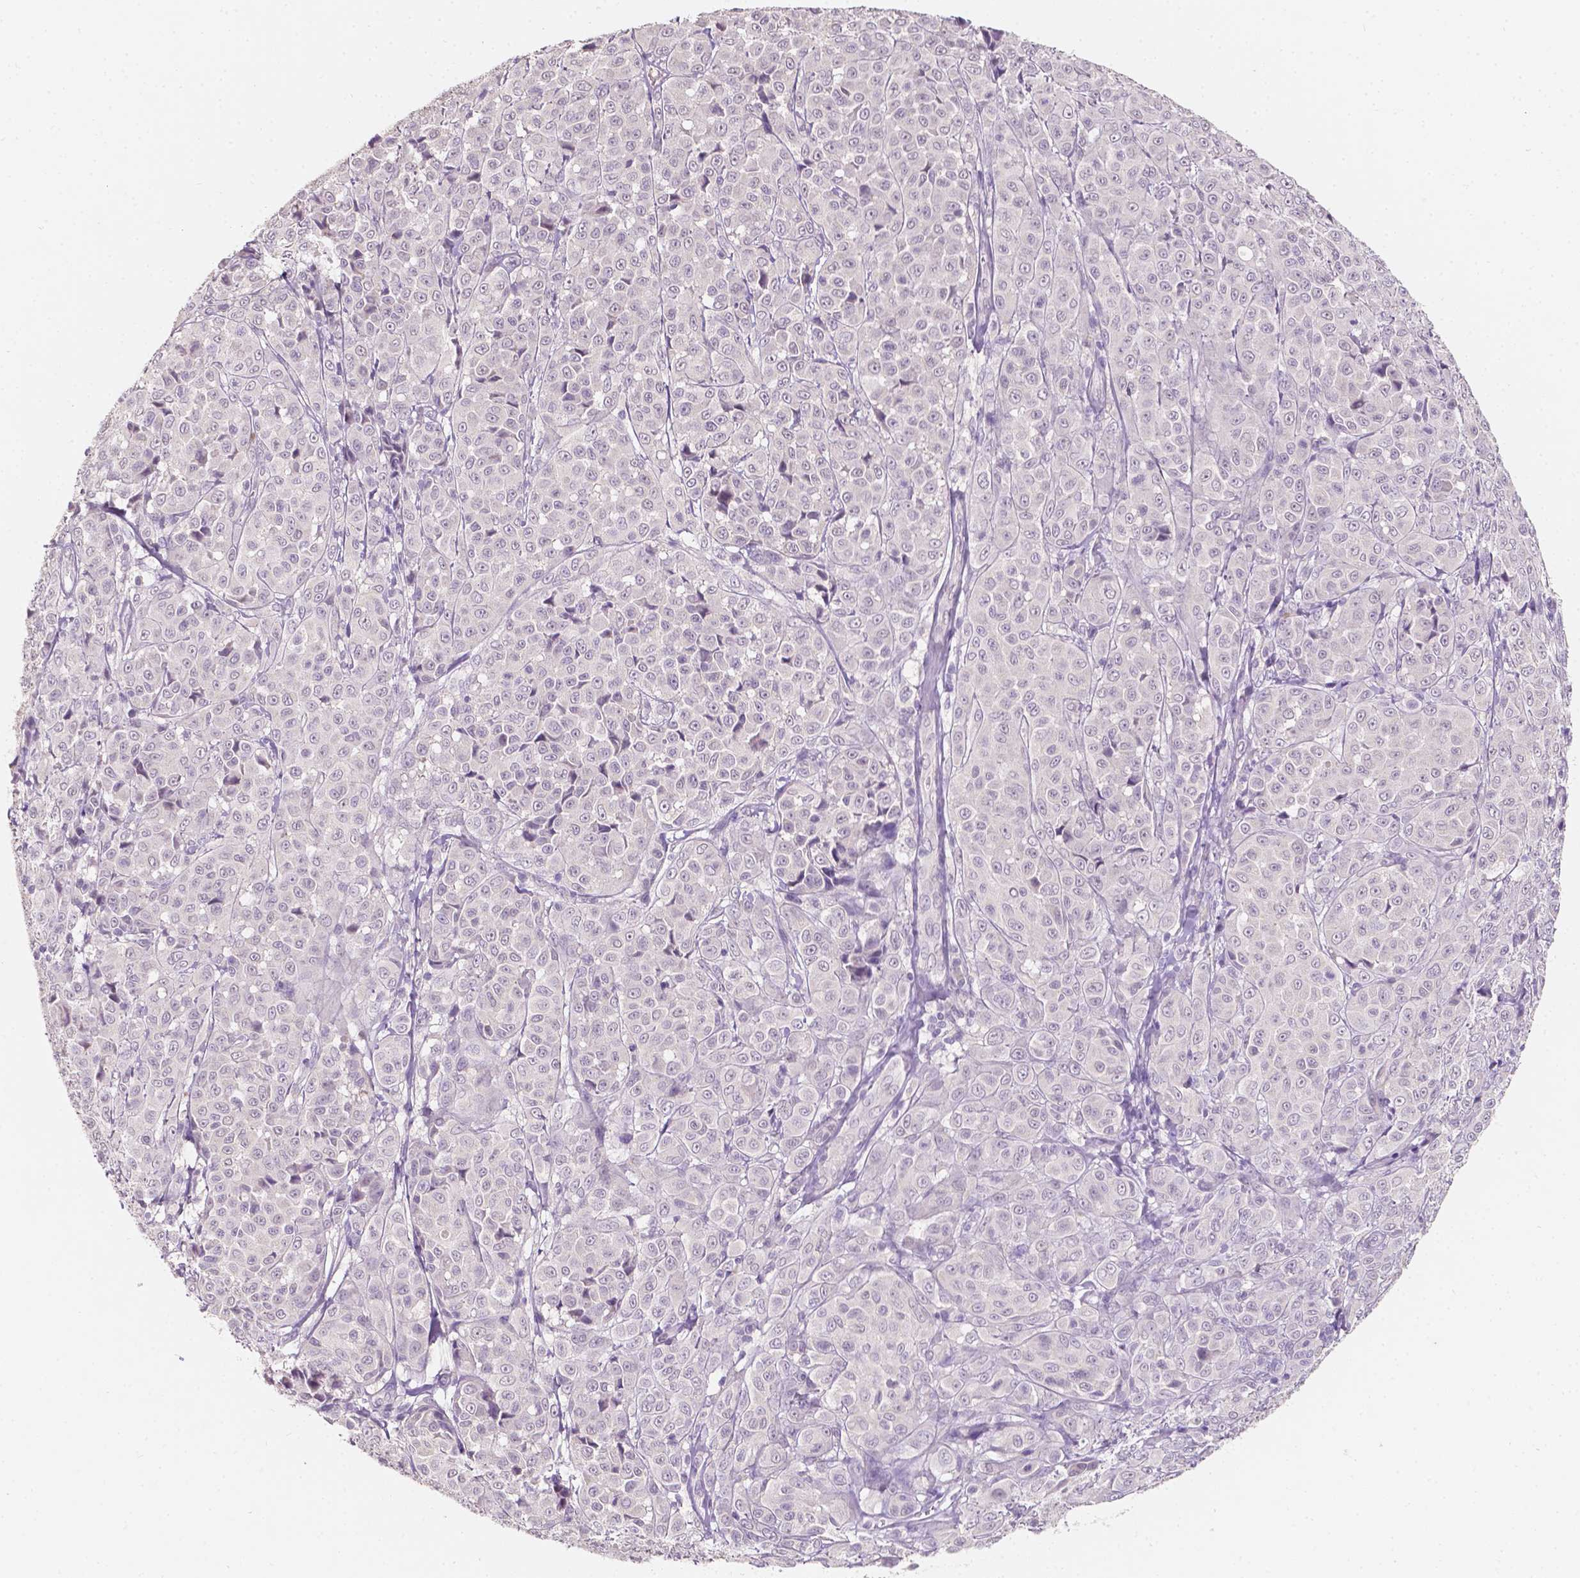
{"staining": {"intensity": "negative", "quantity": "none", "location": "none"}, "tissue": "melanoma", "cell_type": "Tumor cells", "image_type": "cancer", "snomed": [{"axis": "morphology", "description": "Malignant melanoma, NOS"}, {"axis": "topography", "description": "Skin"}], "caption": "This is an immunohistochemistry (IHC) histopathology image of human malignant melanoma. There is no expression in tumor cells.", "gene": "TAL1", "patient": {"sex": "male", "age": 89}}